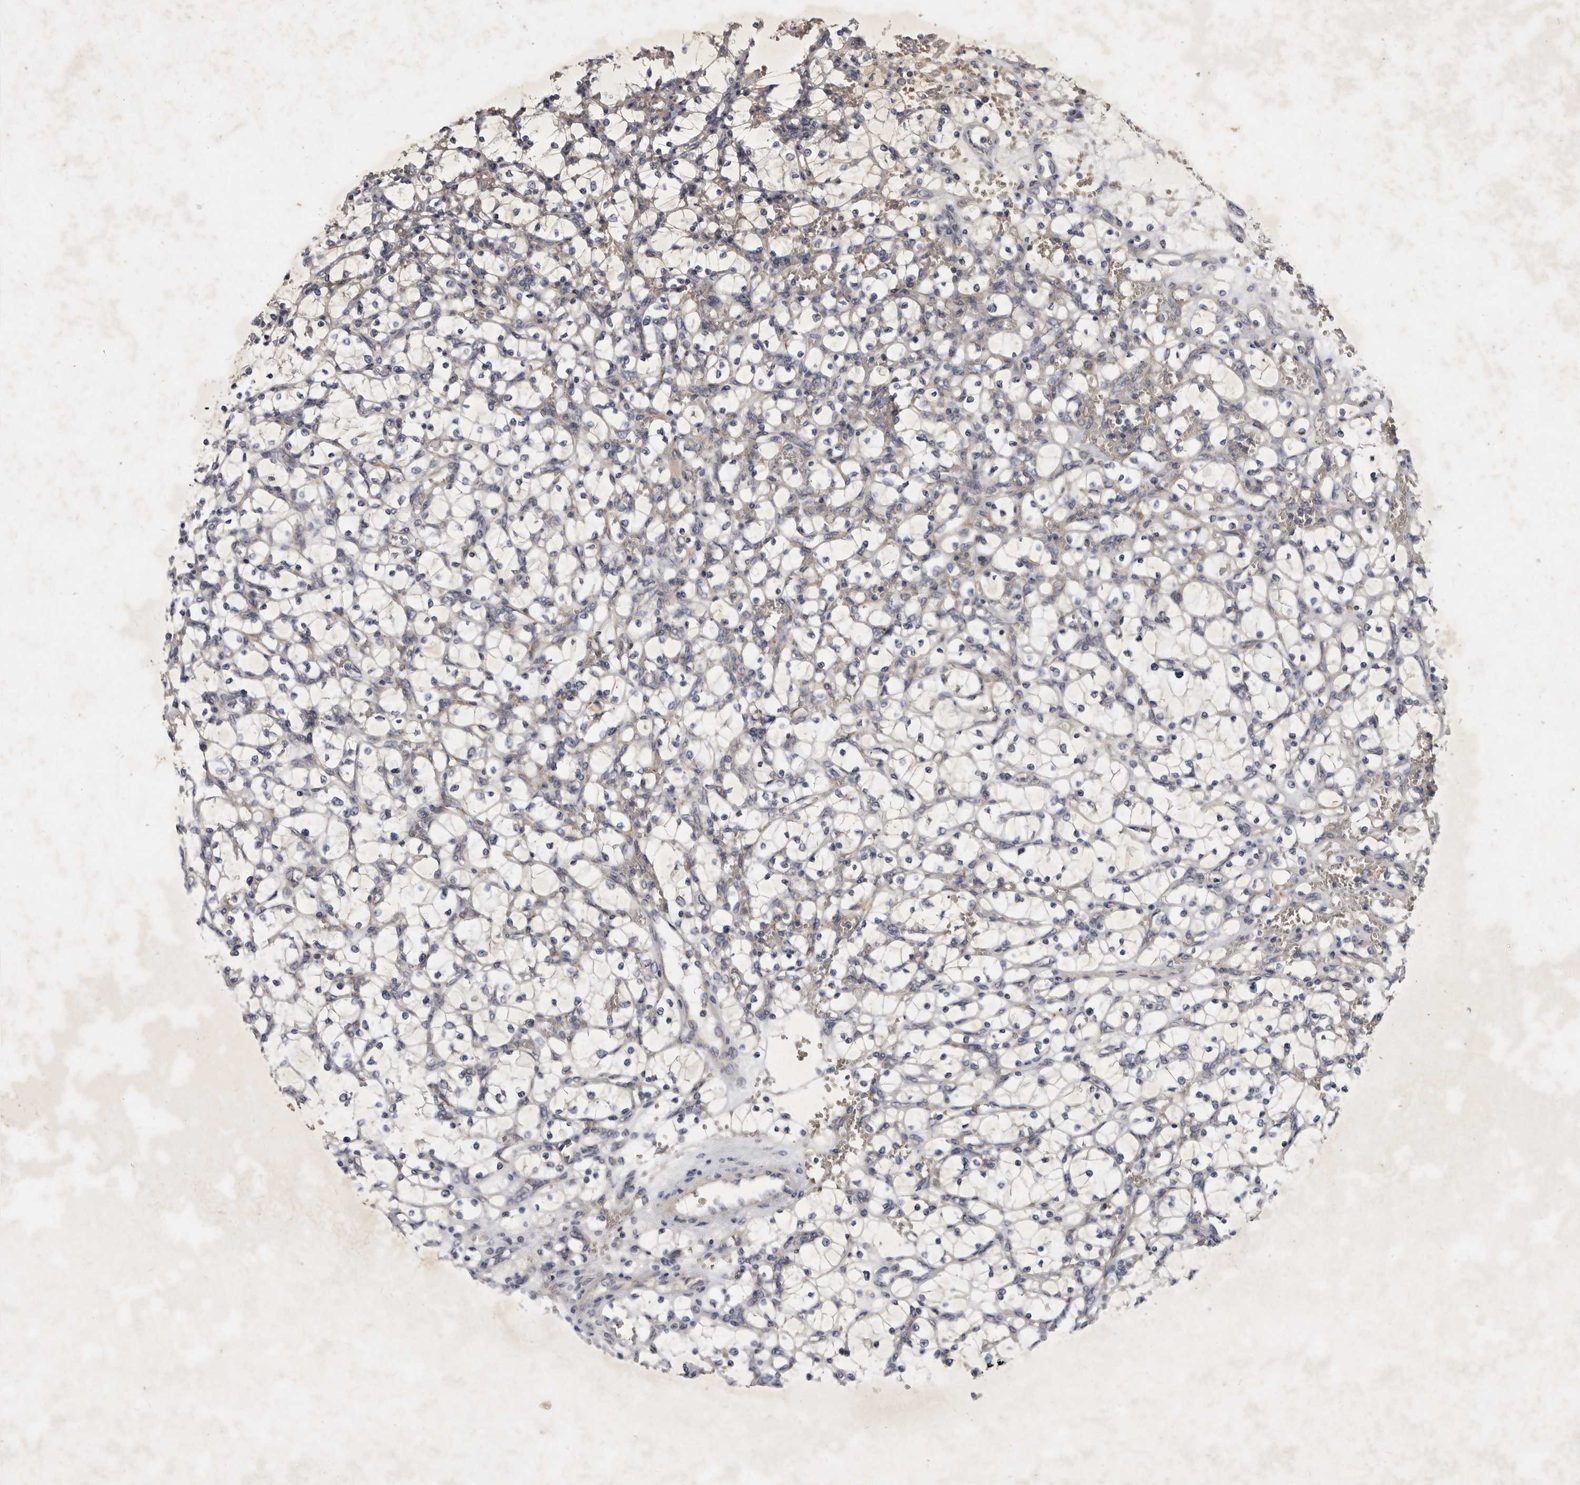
{"staining": {"intensity": "negative", "quantity": "none", "location": "none"}, "tissue": "renal cancer", "cell_type": "Tumor cells", "image_type": "cancer", "snomed": [{"axis": "morphology", "description": "Adenocarcinoma, NOS"}, {"axis": "topography", "description": "Kidney"}], "caption": "Tumor cells show no significant protein positivity in renal cancer (adenocarcinoma).", "gene": "SLC22A1", "patient": {"sex": "female", "age": 69}}